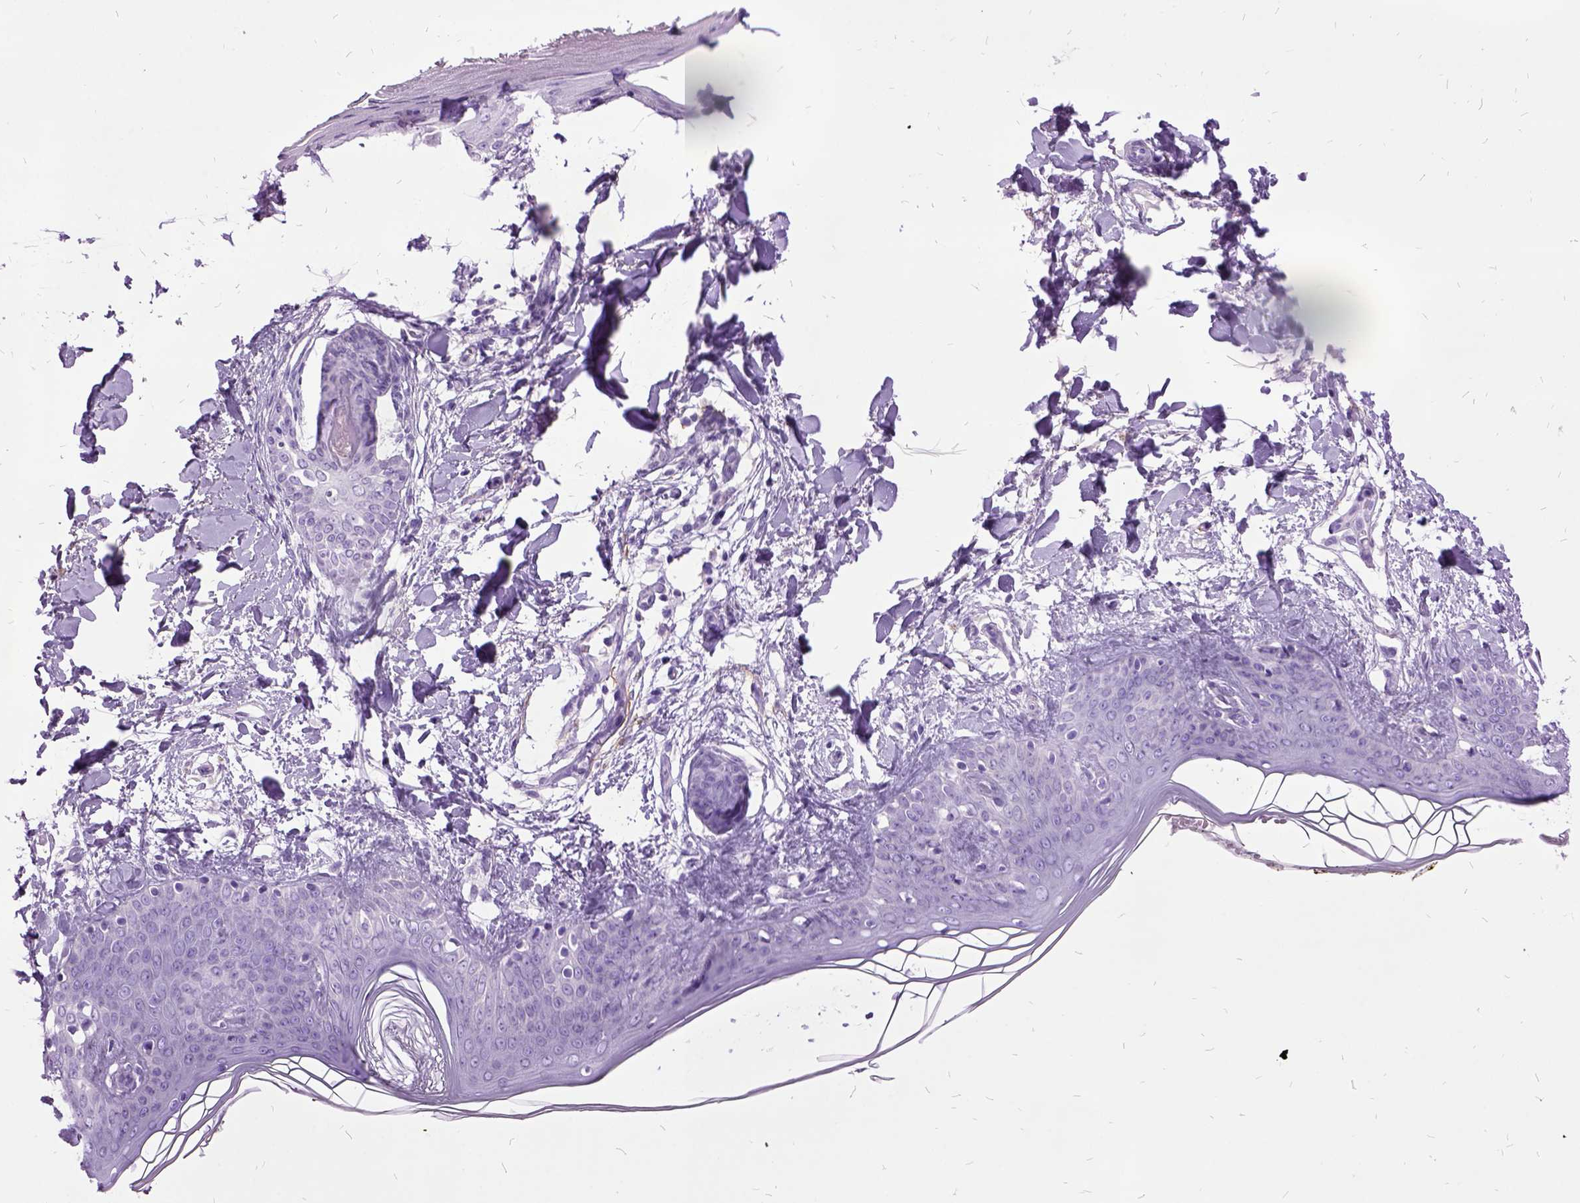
{"staining": {"intensity": "negative", "quantity": "none", "location": "none"}, "tissue": "skin", "cell_type": "Fibroblasts", "image_type": "normal", "snomed": [{"axis": "morphology", "description": "Normal tissue, NOS"}, {"axis": "topography", "description": "Skin"}], "caption": "Immunohistochemistry (IHC) histopathology image of unremarkable human skin stained for a protein (brown), which displays no positivity in fibroblasts. The staining is performed using DAB (3,3'-diaminobenzidine) brown chromogen with nuclei counter-stained in using hematoxylin.", "gene": "MME", "patient": {"sex": "female", "age": 34}}